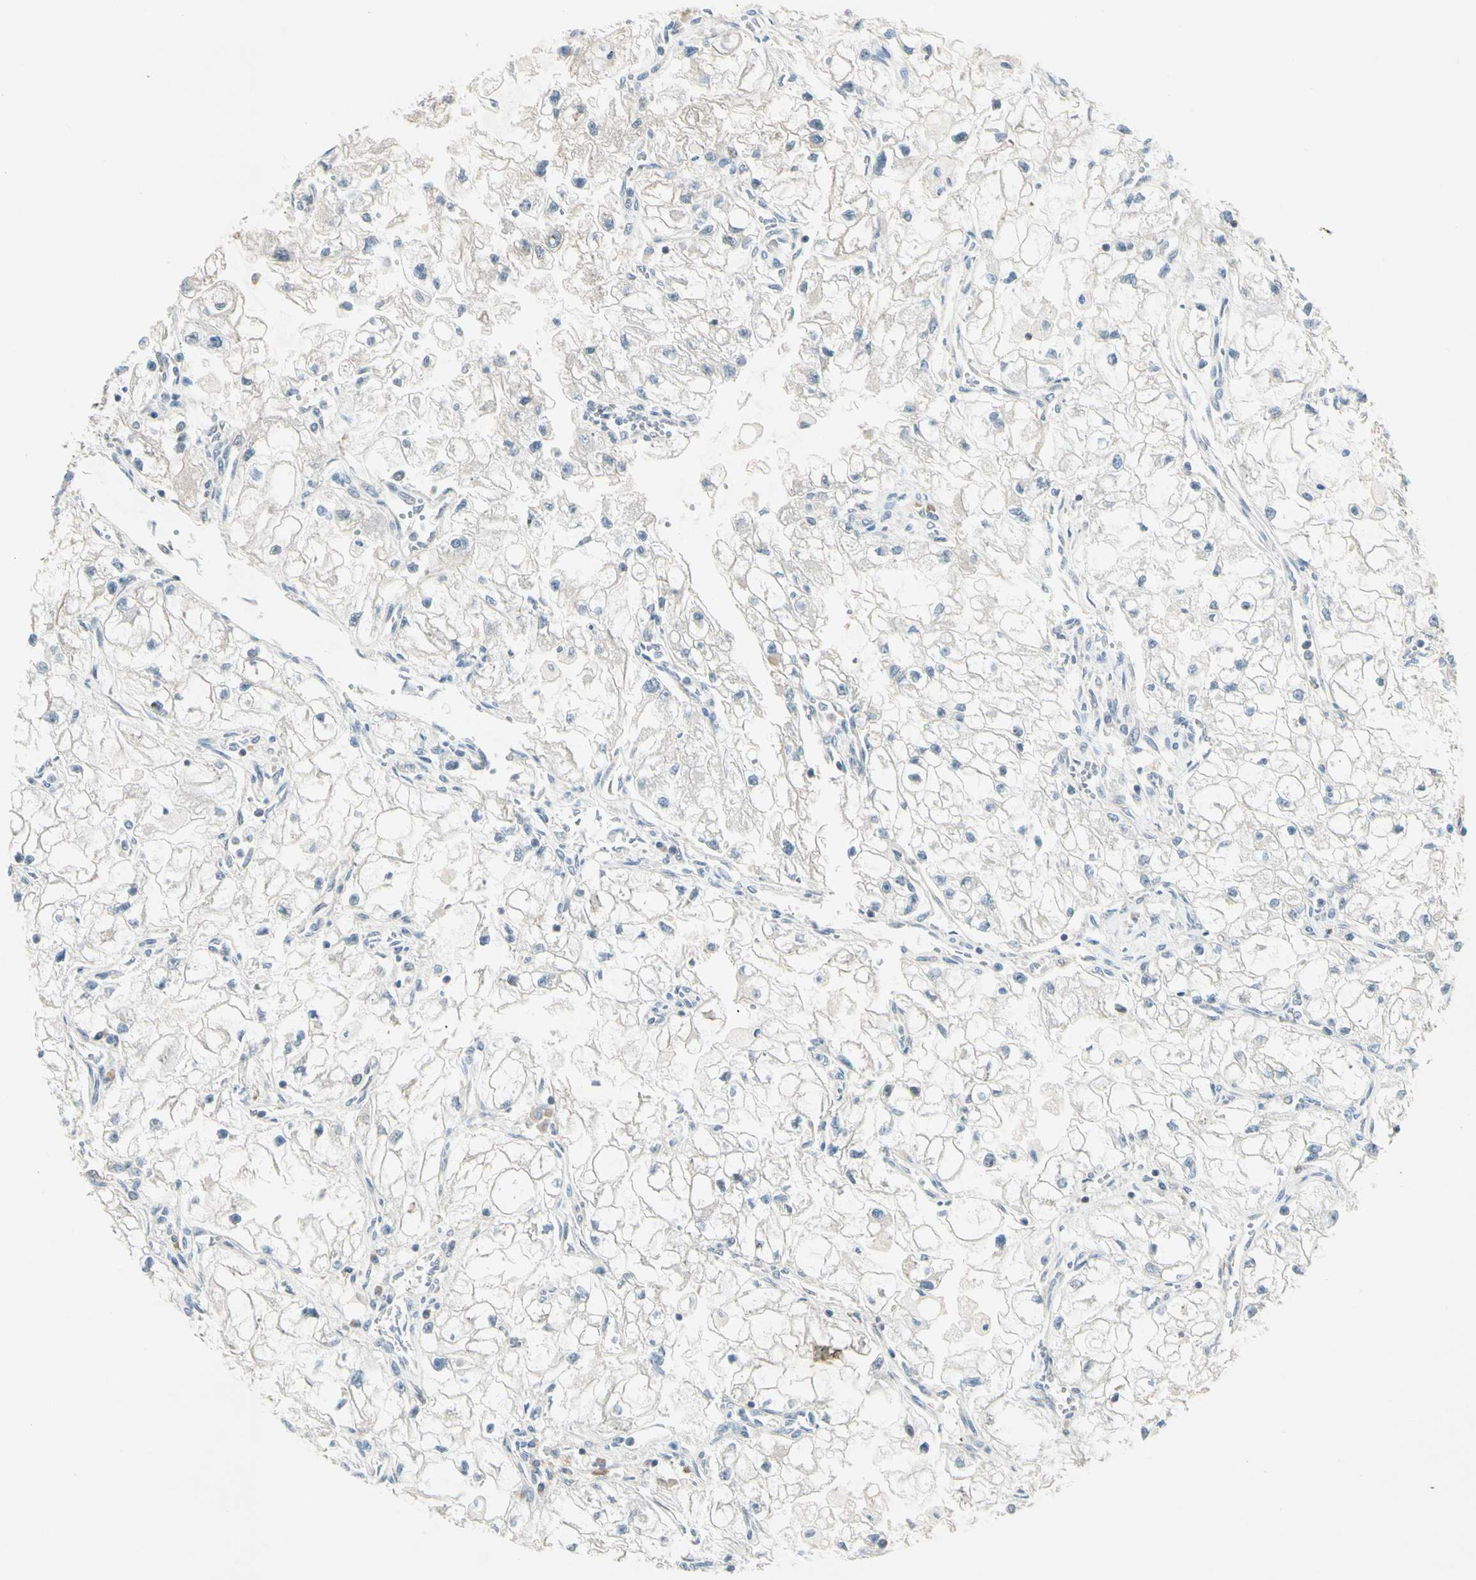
{"staining": {"intensity": "negative", "quantity": "none", "location": "none"}, "tissue": "renal cancer", "cell_type": "Tumor cells", "image_type": "cancer", "snomed": [{"axis": "morphology", "description": "Adenocarcinoma, NOS"}, {"axis": "topography", "description": "Kidney"}], "caption": "Image shows no protein expression in tumor cells of adenocarcinoma (renal) tissue.", "gene": "IL1R1", "patient": {"sex": "female", "age": 70}}